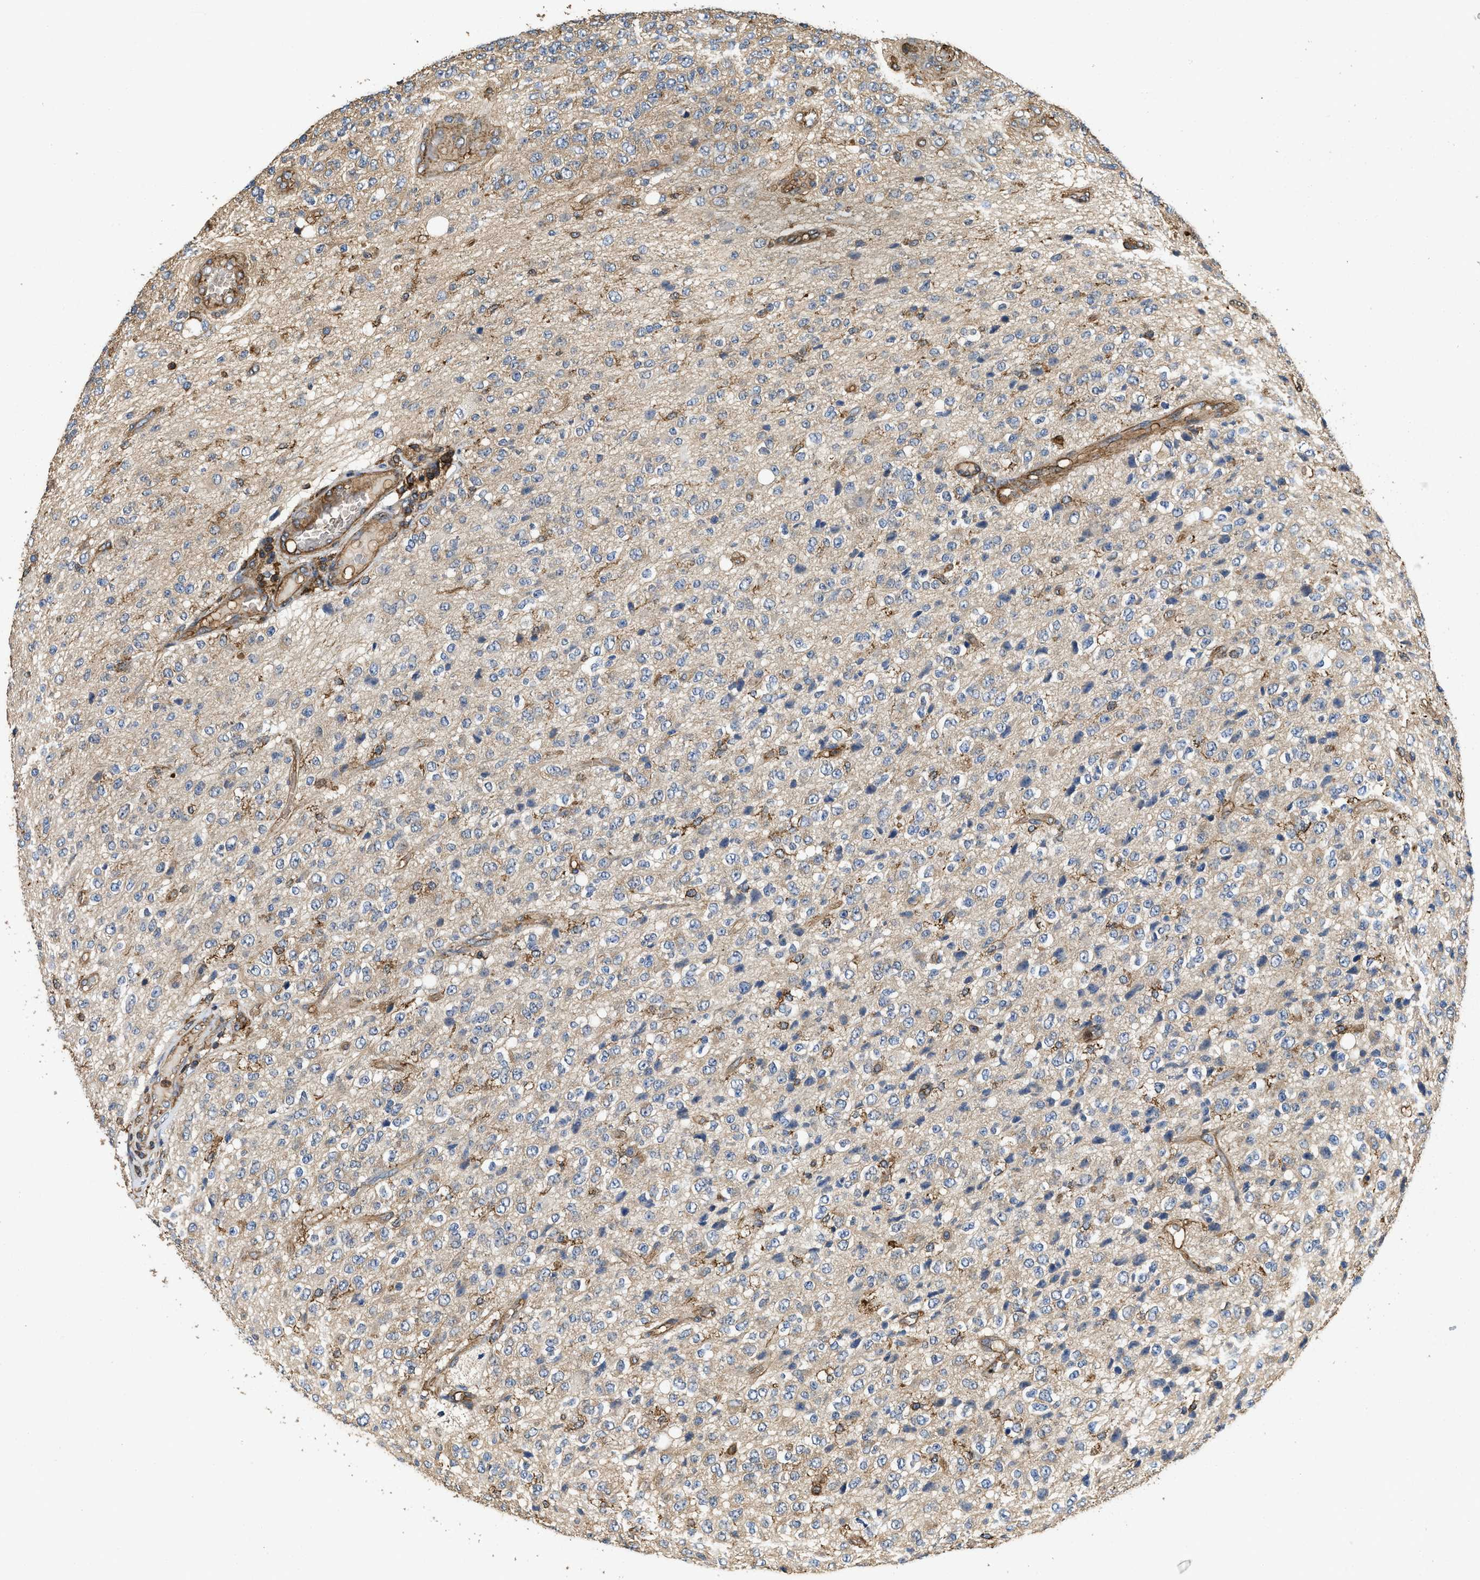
{"staining": {"intensity": "negative", "quantity": "none", "location": "none"}, "tissue": "glioma", "cell_type": "Tumor cells", "image_type": "cancer", "snomed": [{"axis": "morphology", "description": "Glioma, malignant, High grade"}, {"axis": "topography", "description": "pancreas cauda"}], "caption": "High power microscopy image of an IHC photomicrograph of glioma, revealing no significant staining in tumor cells. (DAB IHC visualized using brightfield microscopy, high magnification).", "gene": "LINGO2", "patient": {"sex": "male", "age": 60}}